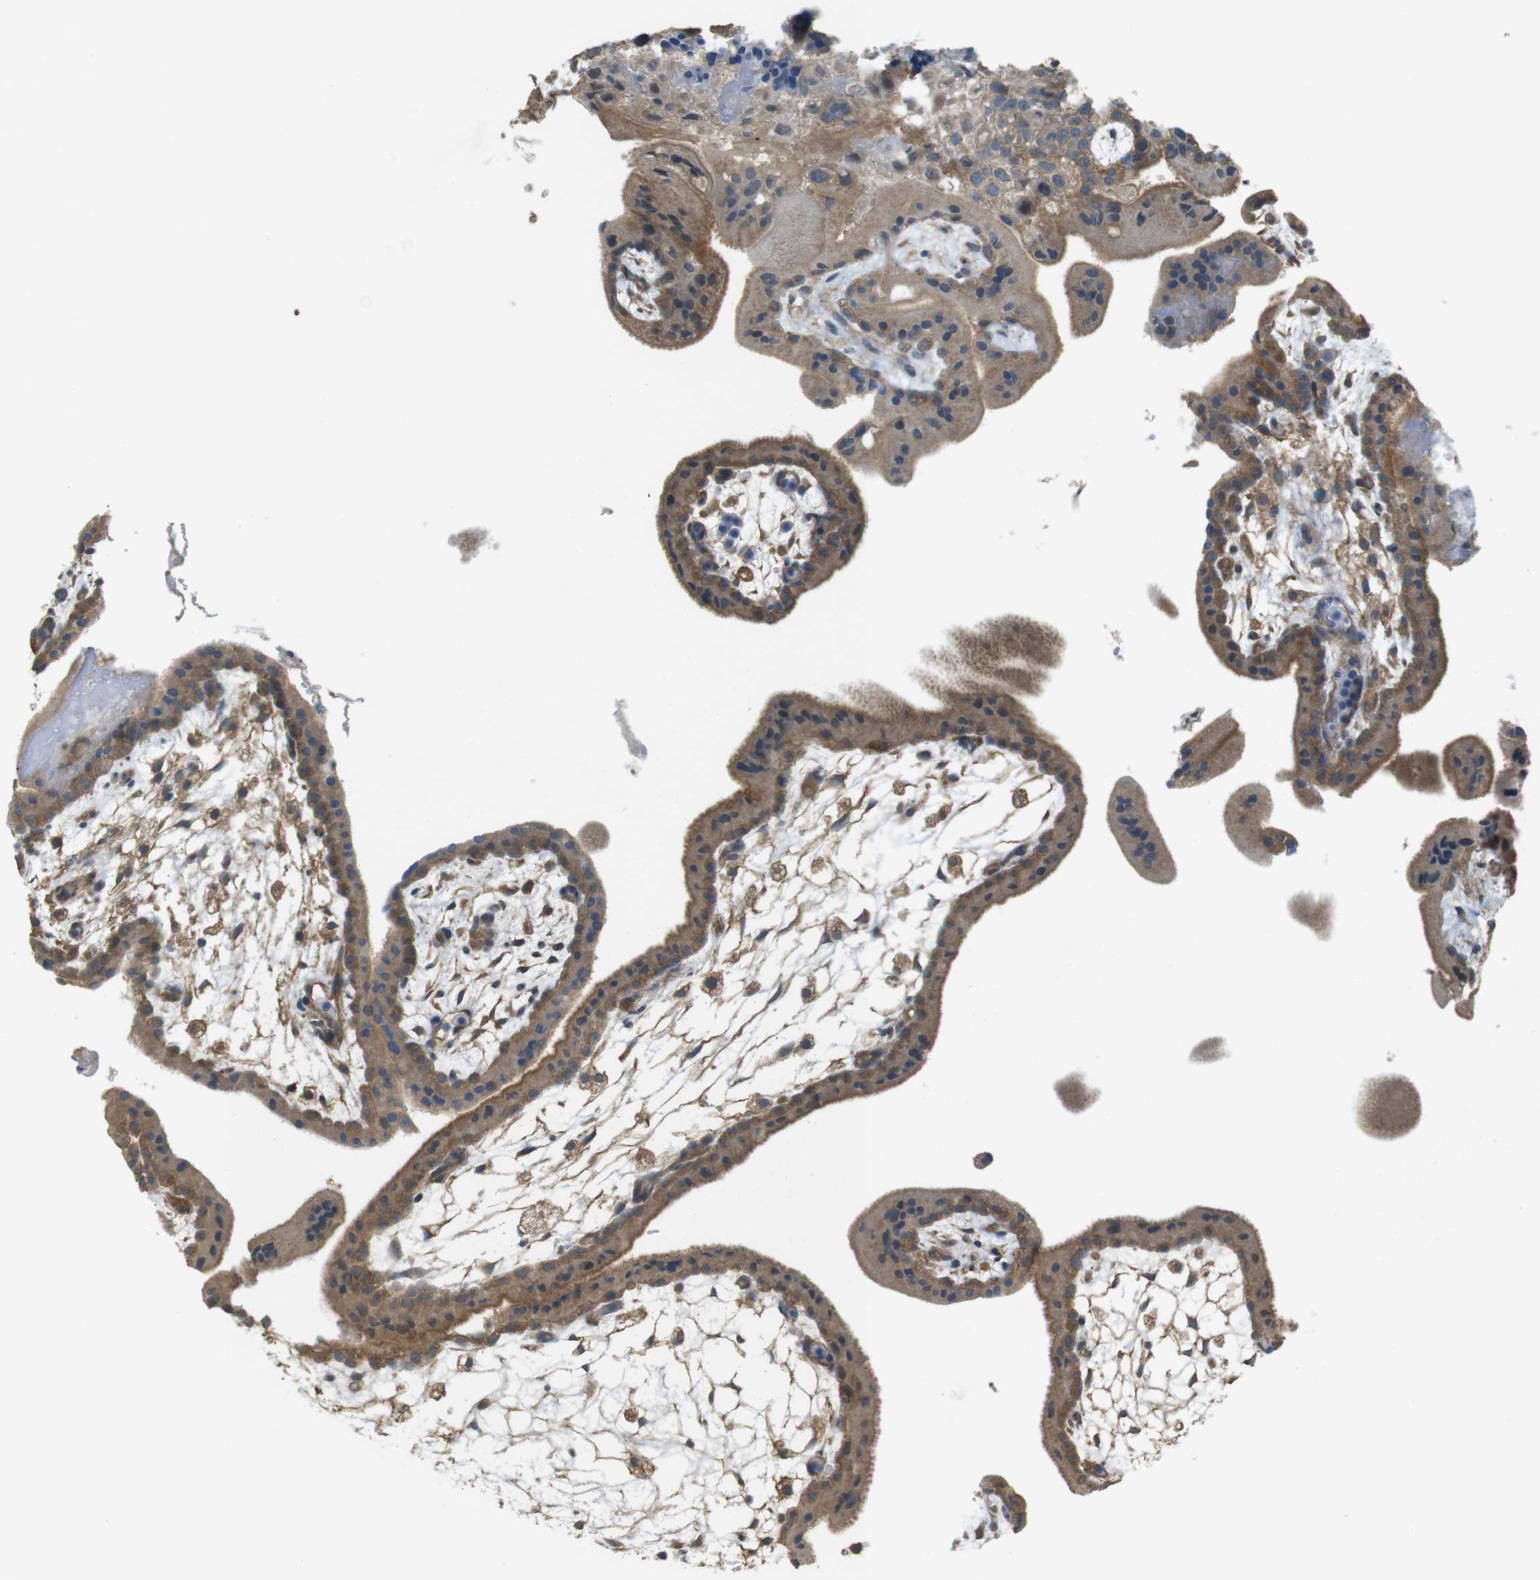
{"staining": {"intensity": "moderate", "quantity": ">75%", "location": "cytoplasmic/membranous"}, "tissue": "placenta", "cell_type": "Trophoblastic cells", "image_type": "normal", "snomed": [{"axis": "morphology", "description": "Normal tissue, NOS"}, {"axis": "topography", "description": "Placenta"}], "caption": "Protein expression by immunohistochemistry (IHC) demonstrates moderate cytoplasmic/membranous staining in approximately >75% of trophoblastic cells in unremarkable placenta.", "gene": "ZDHHC20", "patient": {"sex": "female", "age": 35}}